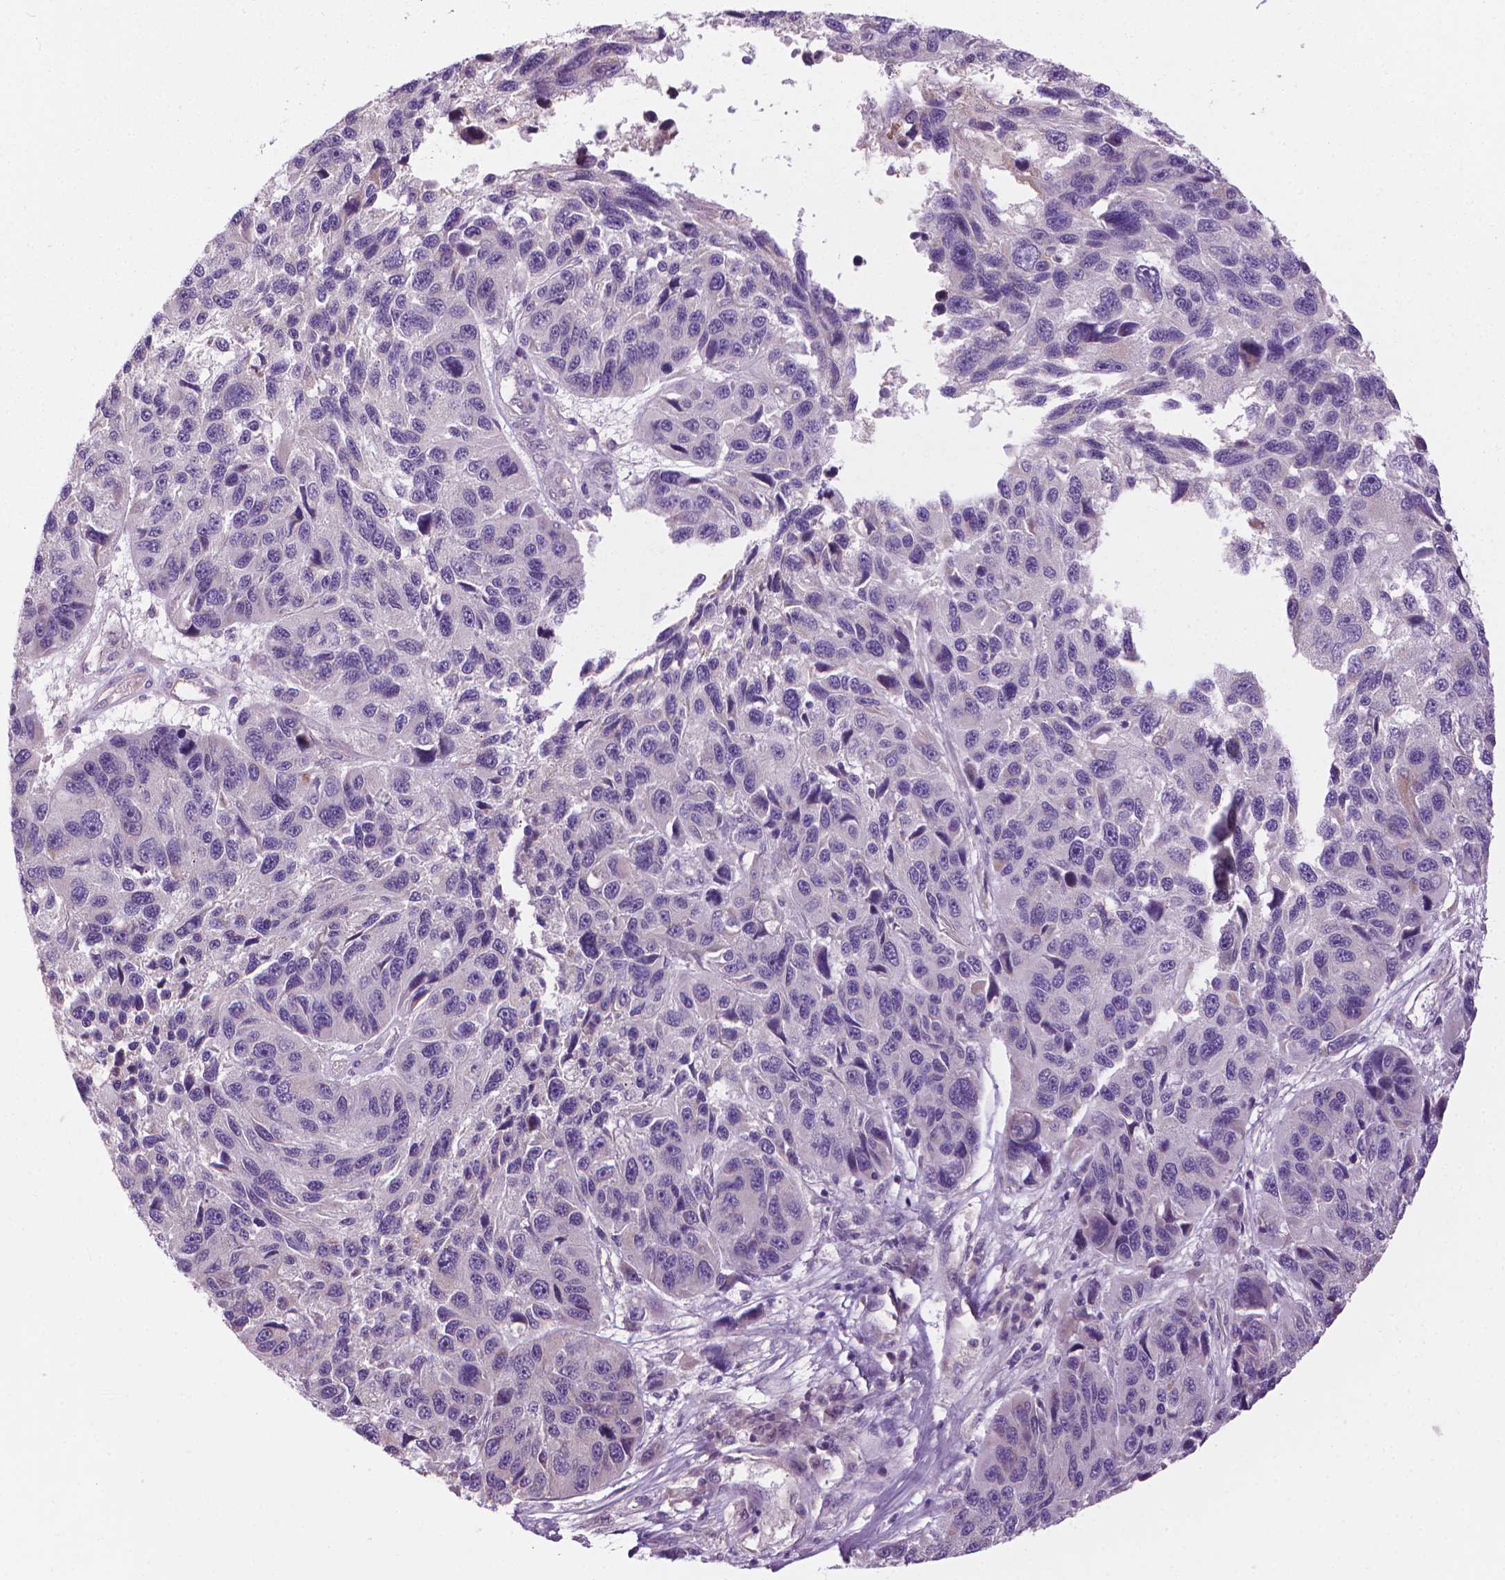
{"staining": {"intensity": "negative", "quantity": "none", "location": "none"}, "tissue": "melanoma", "cell_type": "Tumor cells", "image_type": "cancer", "snomed": [{"axis": "morphology", "description": "Malignant melanoma, NOS"}, {"axis": "topography", "description": "Skin"}], "caption": "DAB immunohistochemical staining of melanoma displays no significant expression in tumor cells.", "gene": "RIIAD1", "patient": {"sex": "male", "age": 53}}